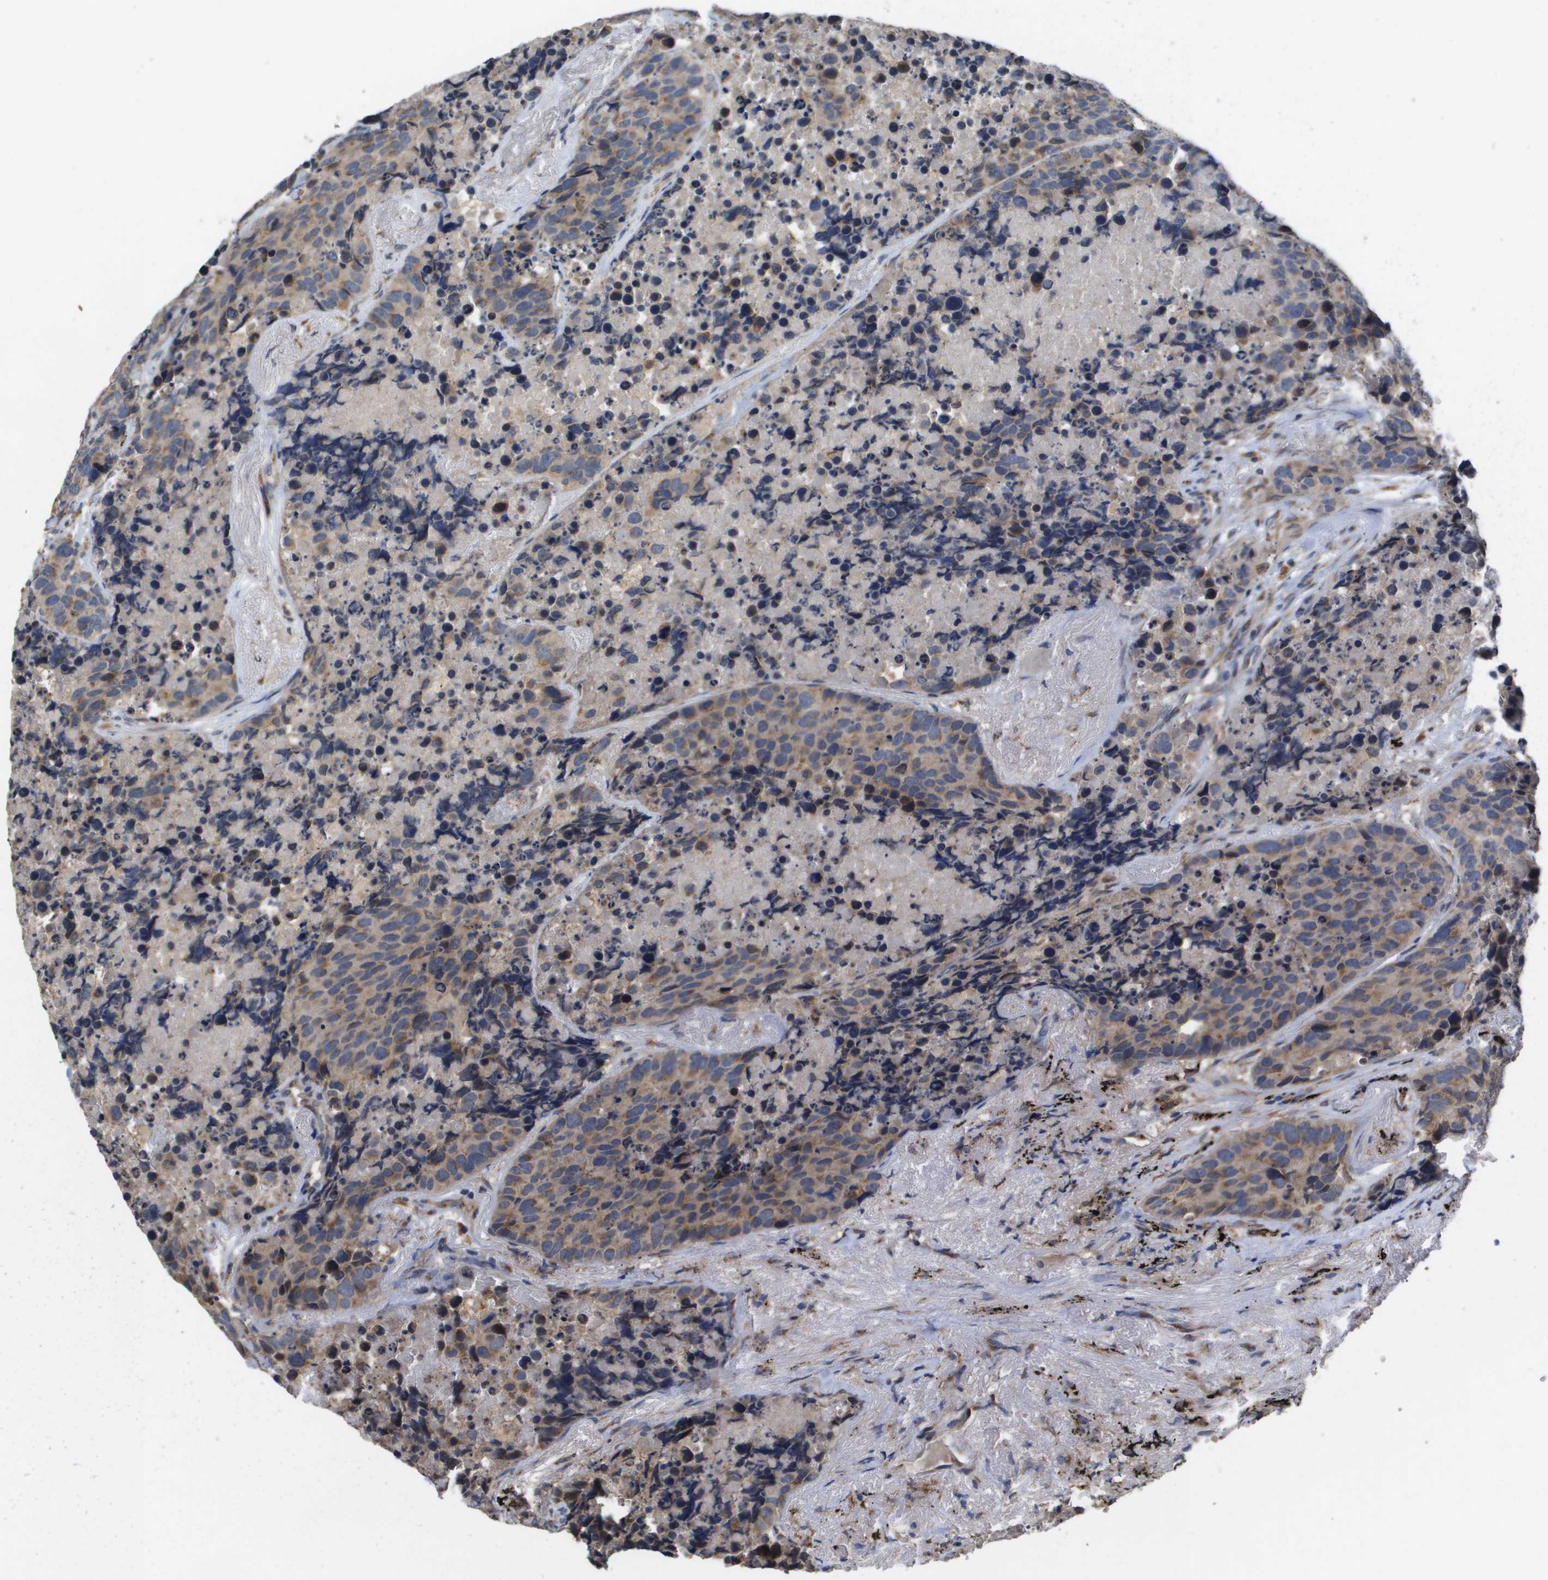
{"staining": {"intensity": "moderate", "quantity": ">75%", "location": "cytoplasmic/membranous"}, "tissue": "carcinoid", "cell_type": "Tumor cells", "image_type": "cancer", "snomed": [{"axis": "morphology", "description": "Carcinoid, malignant, NOS"}, {"axis": "topography", "description": "Lung"}], "caption": "An image of malignant carcinoid stained for a protein displays moderate cytoplasmic/membranous brown staining in tumor cells. (DAB (3,3'-diaminobenzidine) IHC, brown staining for protein, blue staining for nuclei).", "gene": "PCK1", "patient": {"sex": "male", "age": 60}}